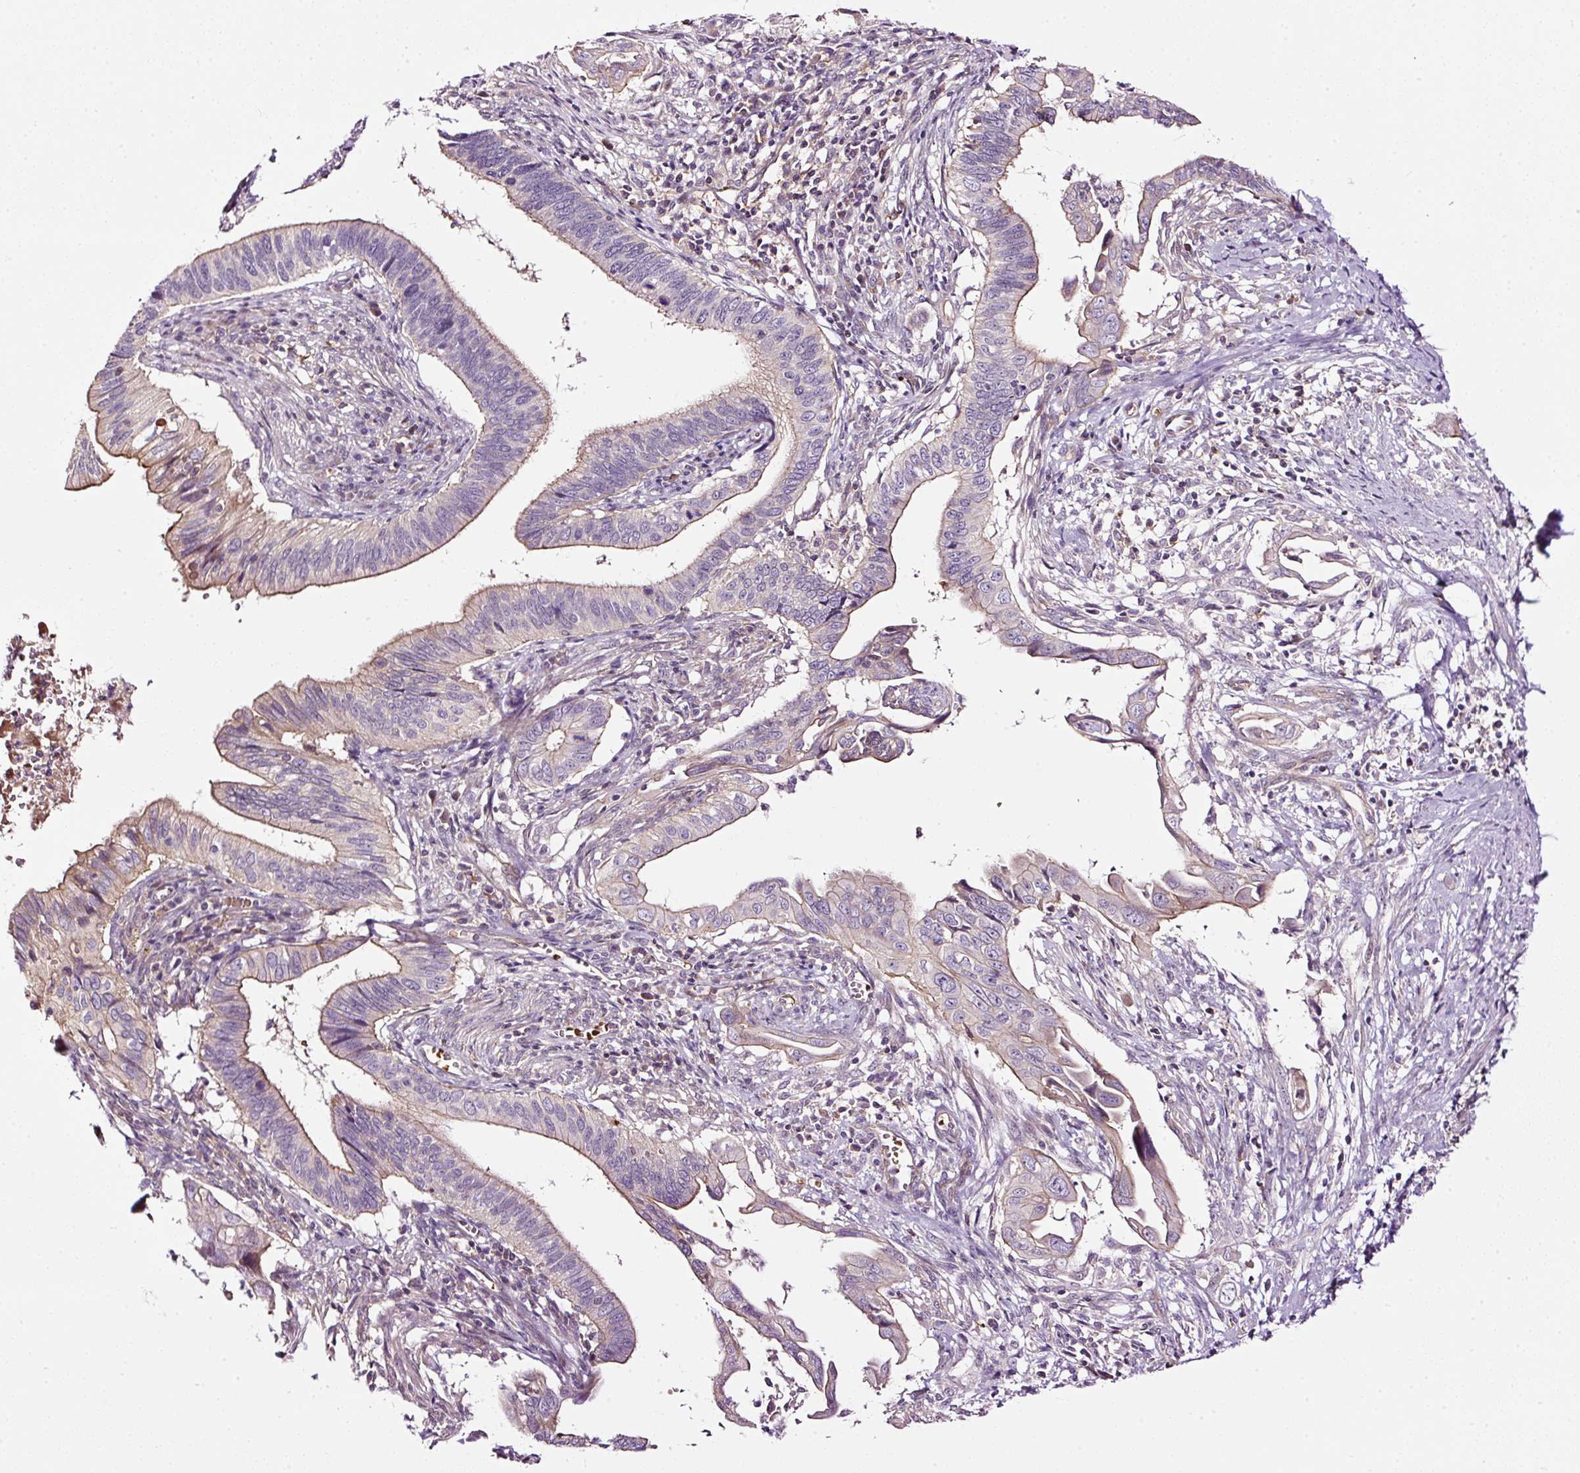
{"staining": {"intensity": "moderate", "quantity": "25%-75%", "location": "cytoplasmic/membranous"}, "tissue": "cervical cancer", "cell_type": "Tumor cells", "image_type": "cancer", "snomed": [{"axis": "morphology", "description": "Adenocarcinoma, NOS"}, {"axis": "topography", "description": "Cervix"}], "caption": "This photomicrograph reveals IHC staining of human cervical cancer, with medium moderate cytoplasmic/membranous positivity in about 25%-75% of tumor cells.", "gene": "USHBP1", "patient": {"sex": "female", "age": 42}}